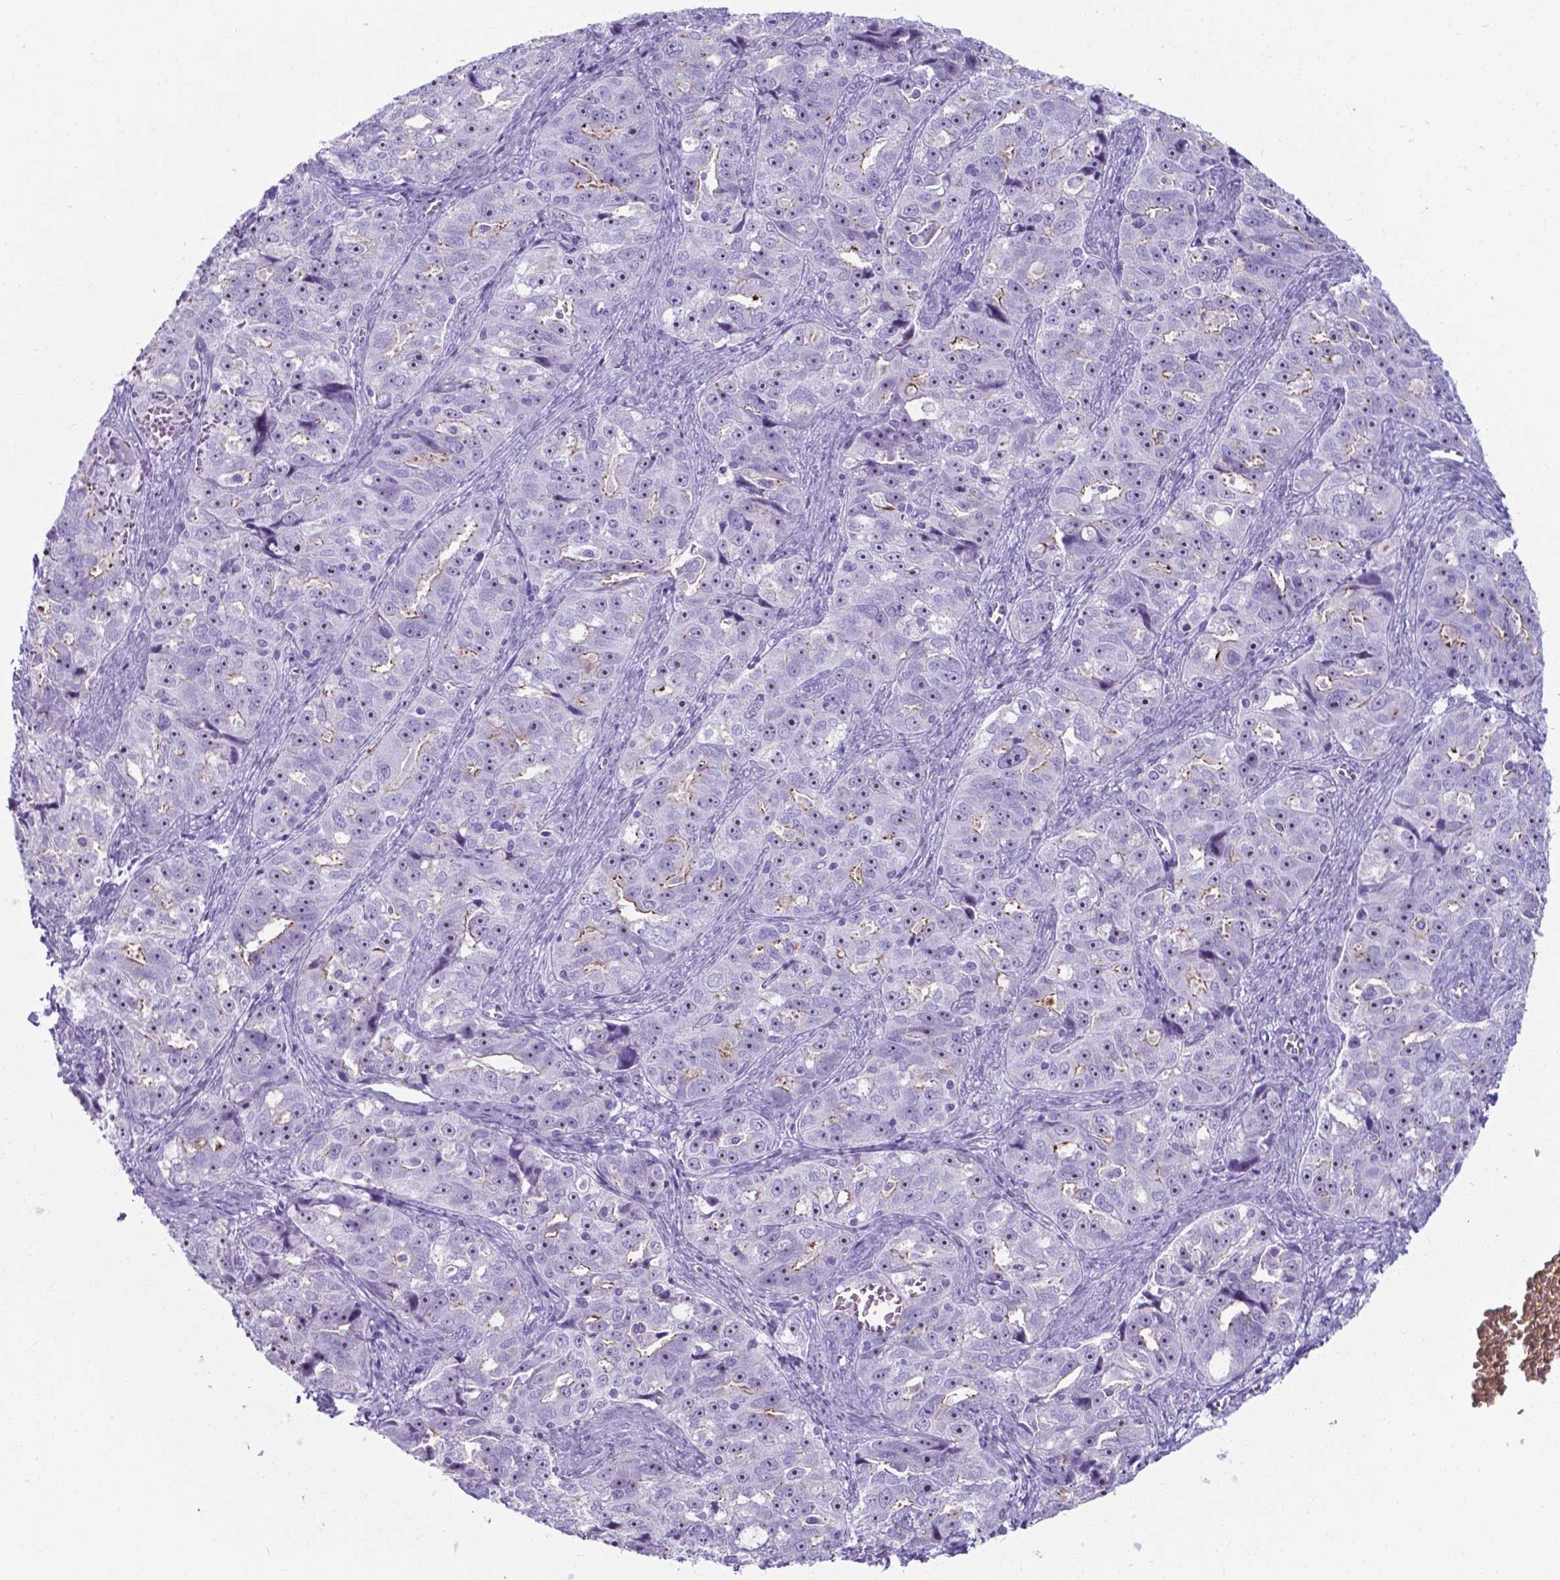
{"staining": {"intensity": "moderate", "quantity": "<25%", "location": "cytoplasmic/membranous"}, "tissue": "ovarian cancer", "cell_type": "Tumor cells", "image_type": "cancer", "snomed": [{"axis": "morphology", "description": "Cystadenocarcinoma, serous, NOS"}, {"axis": "topography", "description": "Ovary"}], "caption": "Serous cystadenocarcinoma (ovarian) stained with a protein marker demonstrates moderate staining in tumor cells.", "gene": "AP5B1", "patient": {"sex": "female", "age": 51}}